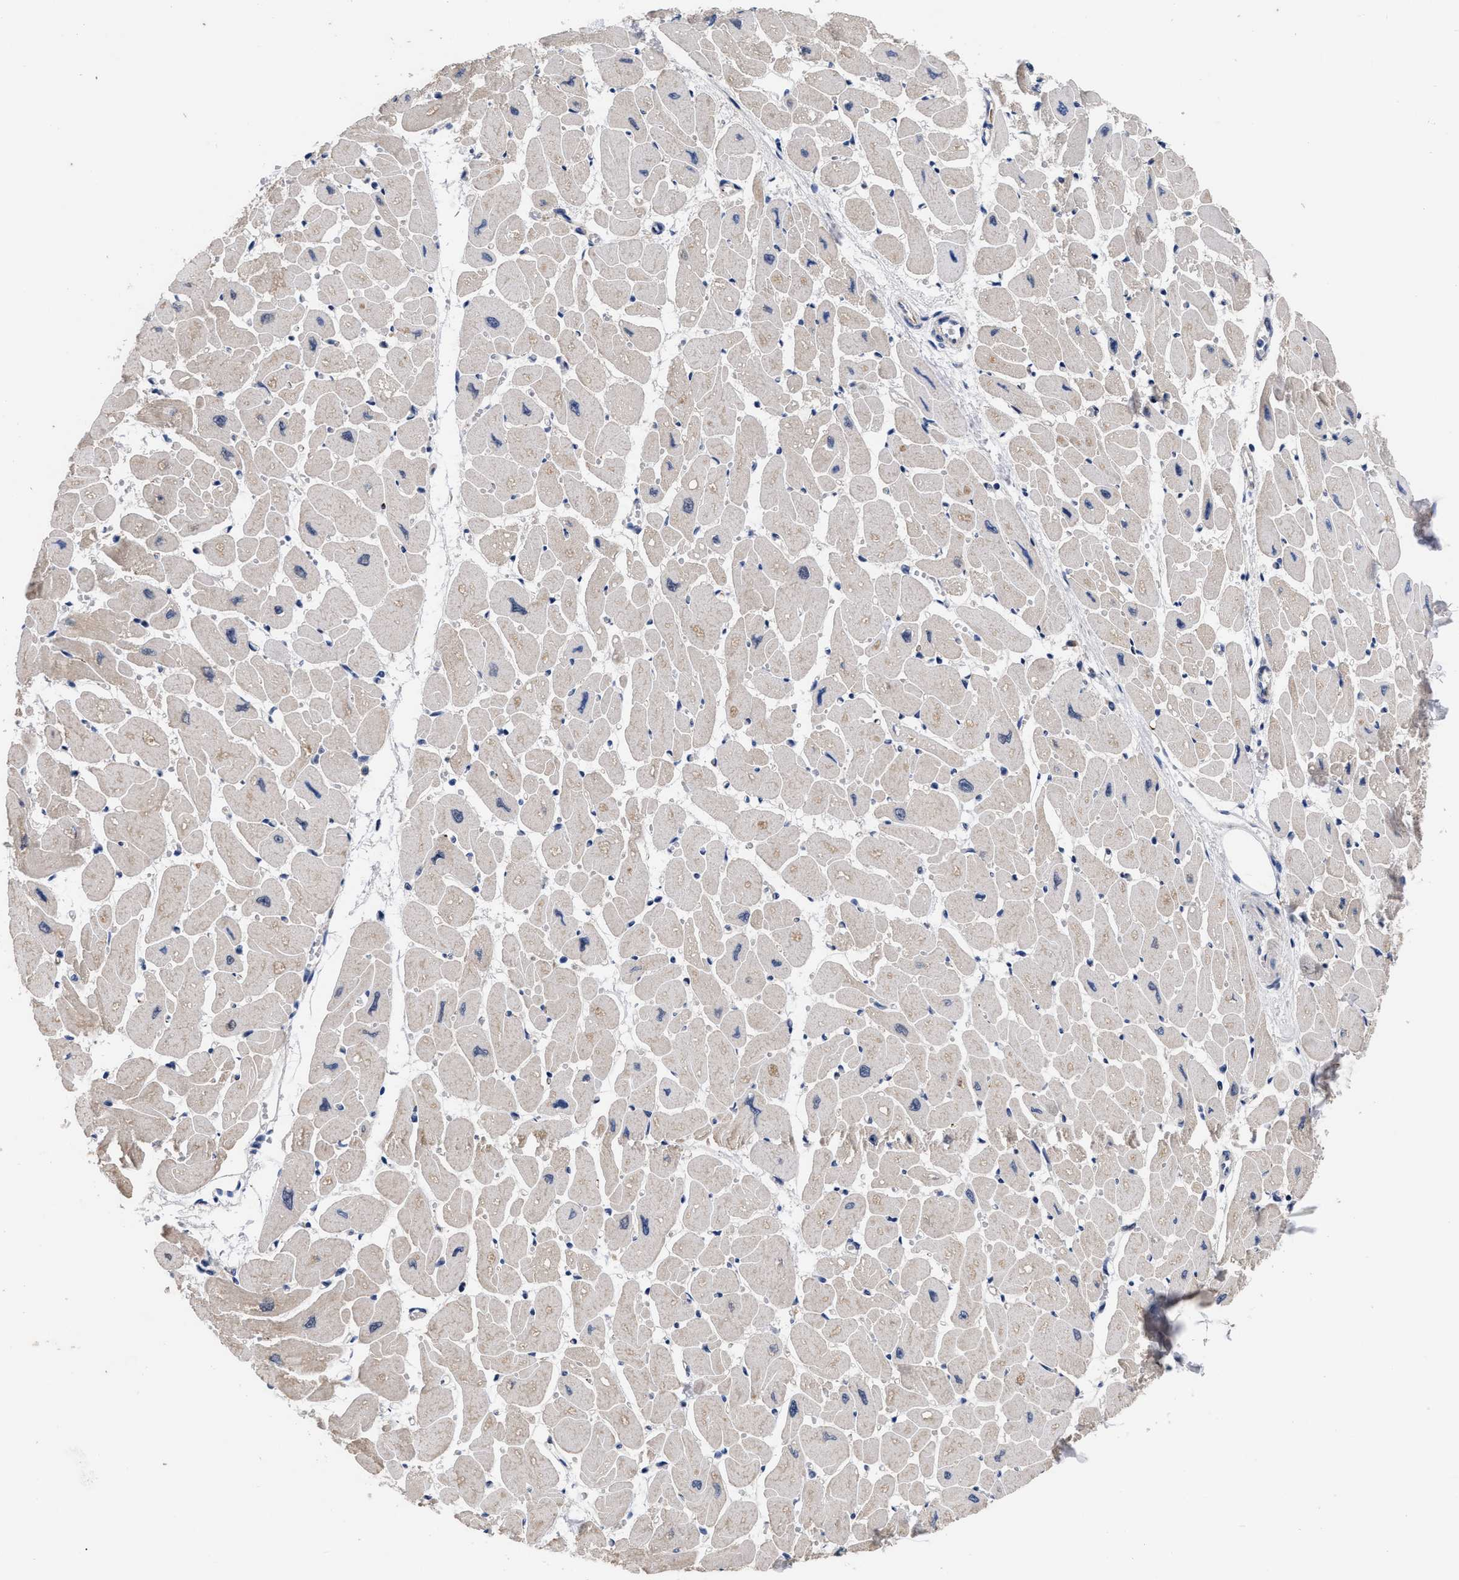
{"staining": {"intensity": "moderate", "quantity": "<25%", "location": "cytoplasmic/membranous"}, "tissue": "heart muscle", "cell_type": "Cardiomyocytes", "image_type": "normal", "snomed": [{"axis": "morphology", "description": "Normal tissue, NOS"}, {"axis": "topography", "description": "Heart"}], "caption": "DAB immunohistochemical staining of benign heart muscle shows moderate cytoplasmic/membranous protein positivity in about <25% of cardiomyocytes.", "gene": "CCN5", "patient": {"sex": "female", "age": 54}}